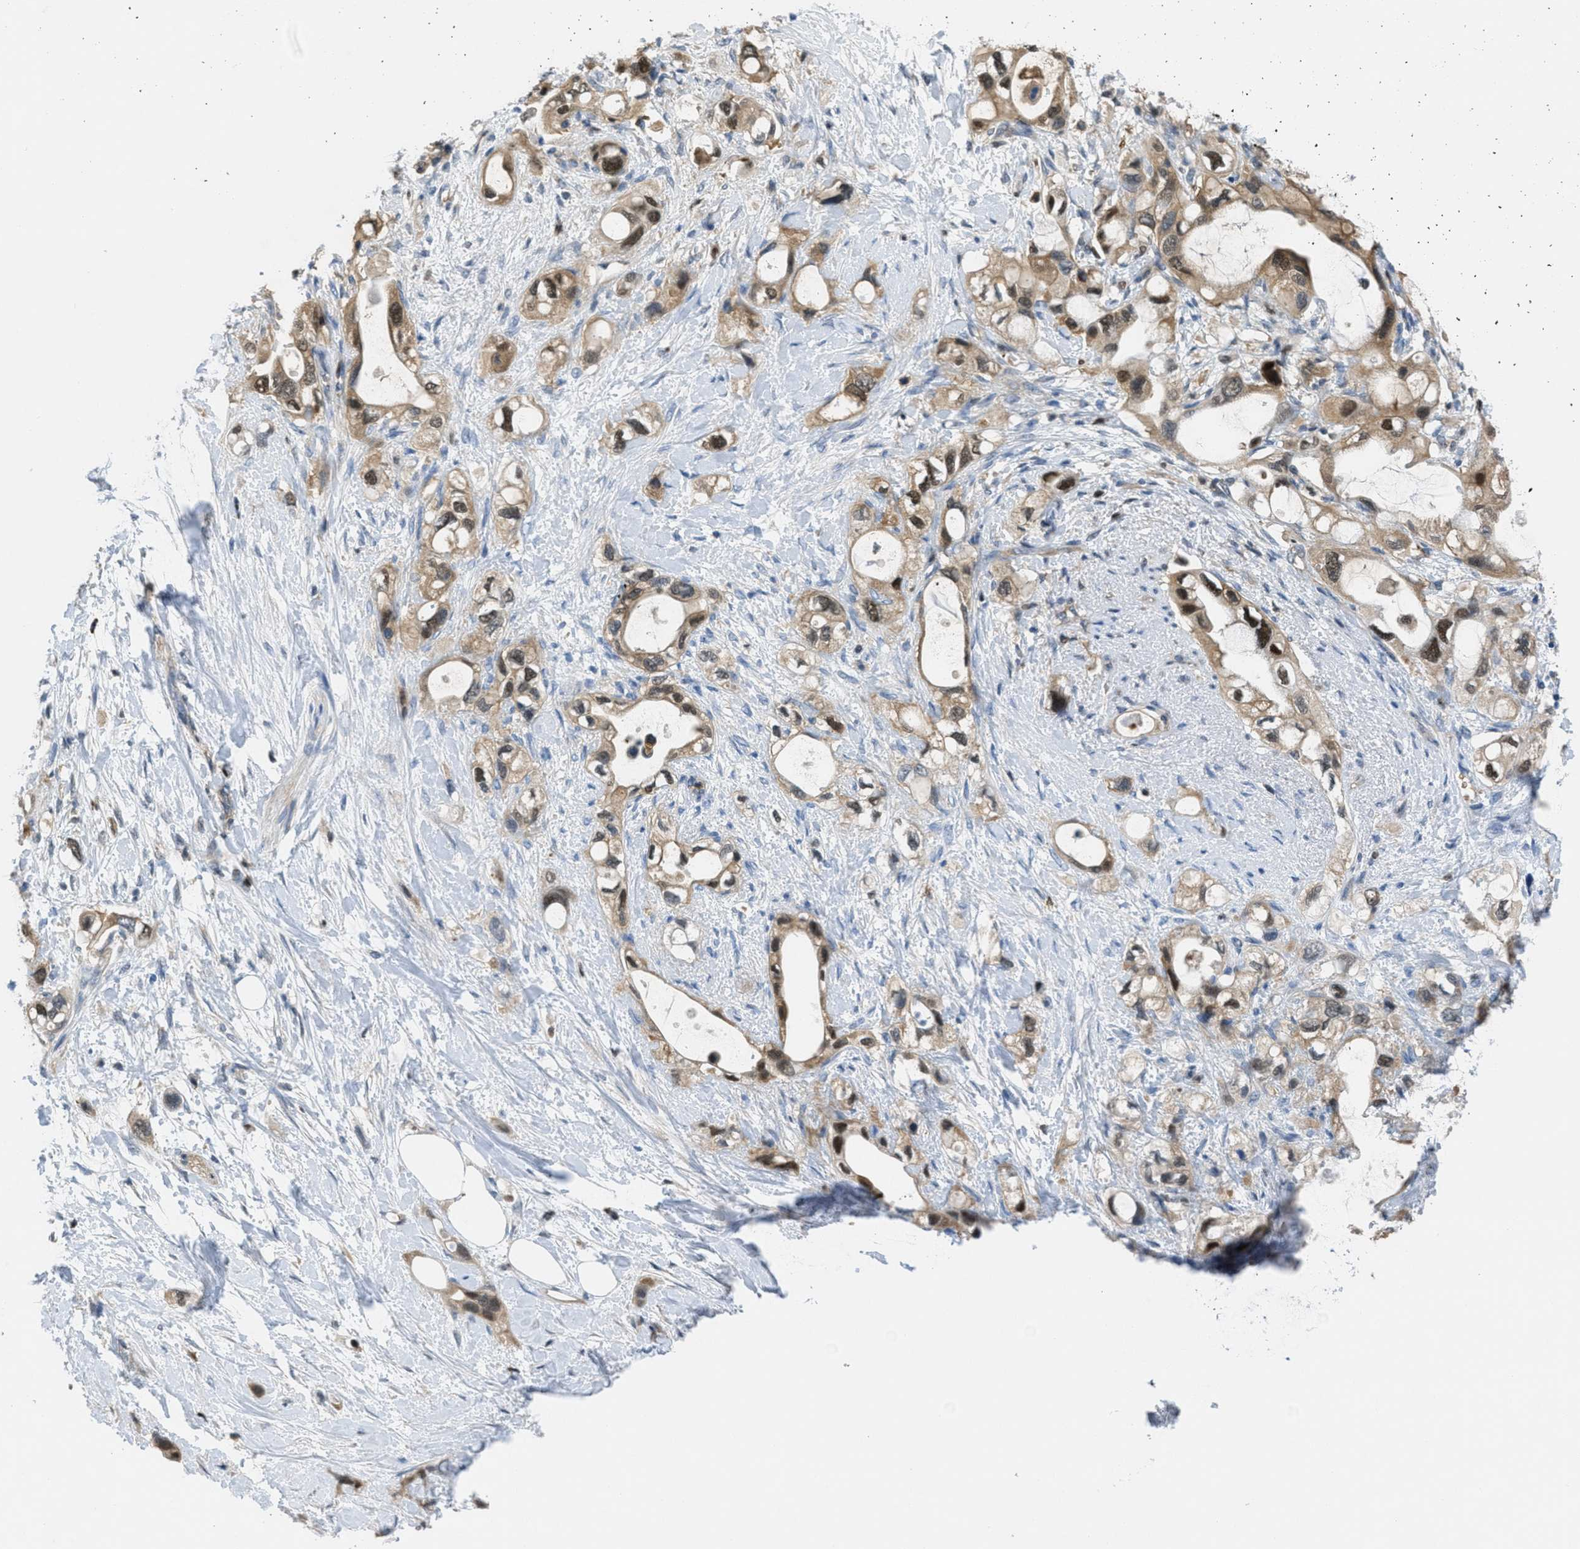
{"staining": {"intensity": "moderate", "quantity": ">75%", "location": "cytoplasmic/membranous,nuclear"}, "tissue": "pancreatic cancer", "cell_type": "Tumor cells", "image_type": "cancer", "snomed": [{"axis": "morphology", "description": "Adenocarcinoma, NOS"}, {"axis": "topography", "description": "Pancreas"}], "caption": "IHC of pancreatic cancer exhibits medium levels of moderate cytoplasmic/membranous and nuclear staining in about >75% of tumor cells.", "gene": "PIP5K1C", "patient": {"sex": "female", "age": 56}}